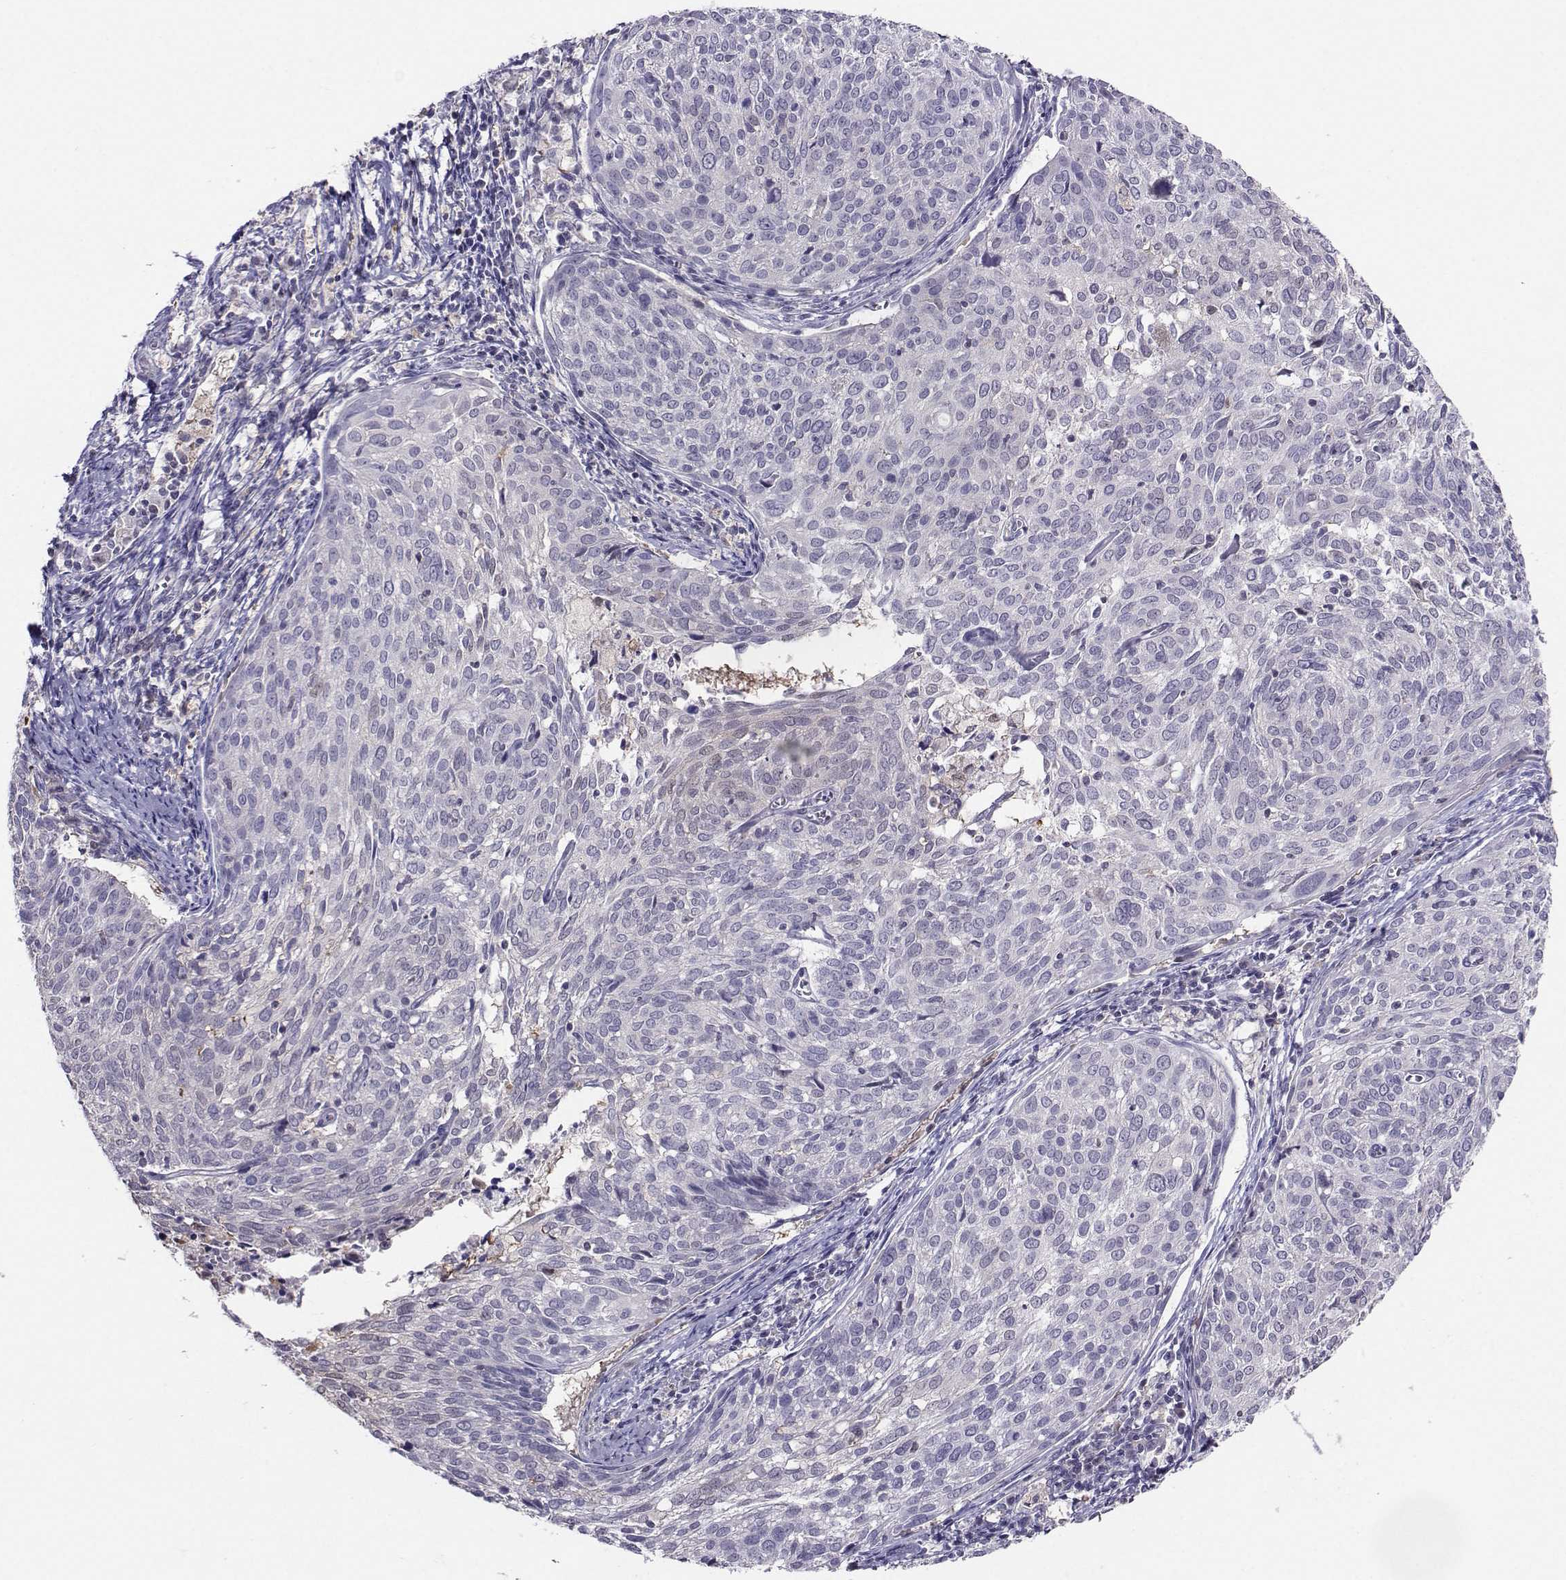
{"staining": {"intensity": "negative", "quantity": "none", "location": "none"}, "tissue": "cervical cancer", "cell_type": "Tumor cells", "image_type": "cancer", "snomed": [{"axis": "morphology", "description": "Squamous cell carcinoma, NOS"}, {"axis": "topography", "description": "Cervix"}], "caption": "Immunohistochemical staining of cervical cancer demonstrates no significant staining in tumor cells. (IHC, brightfield microscopy, high magnification).", "gene": "PGK1", "patient": {"sex": "female", "age": 39}}